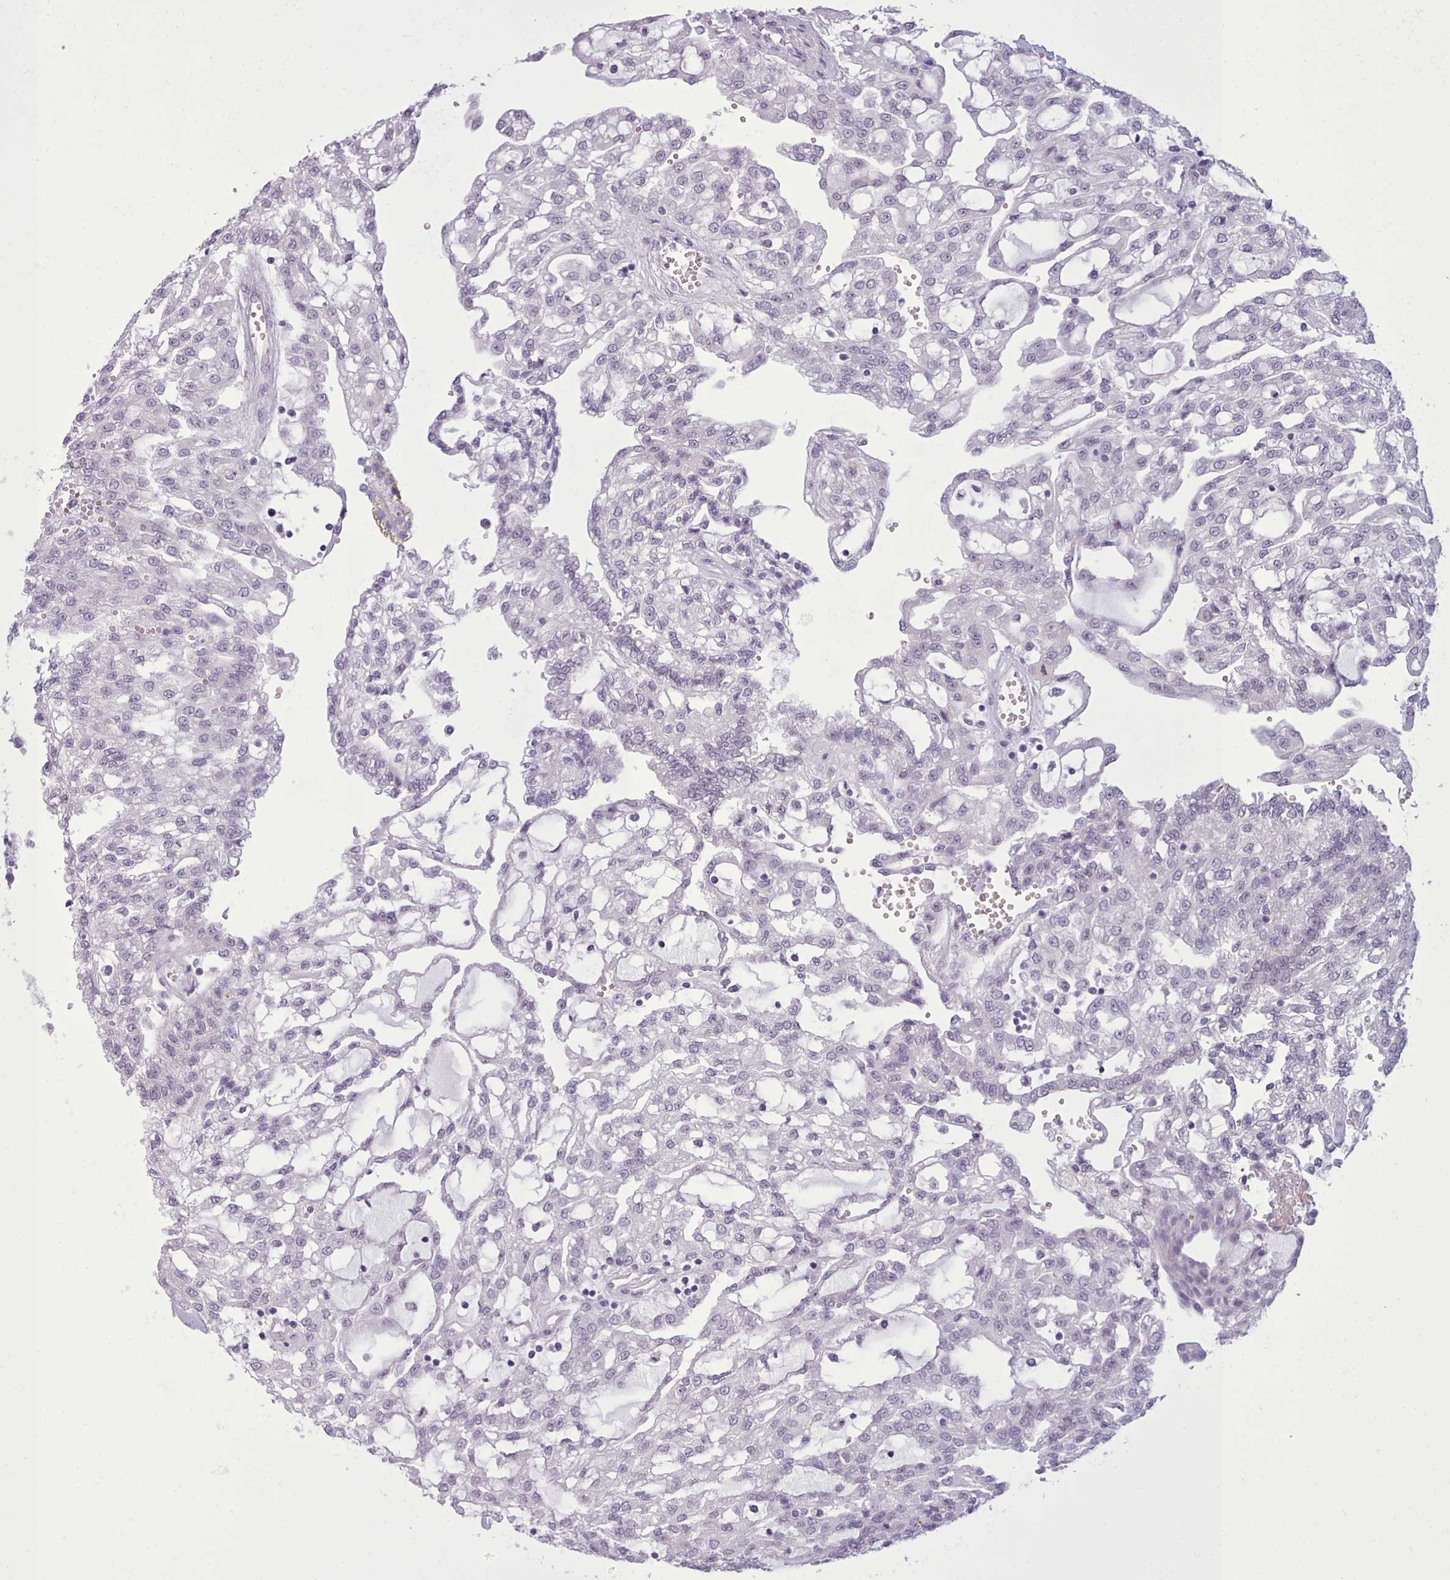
{"staining": {"intensity": "negative", "quantity": "none", "location": "none"}, "tissue": "renal cancer", "cell_type": "Tumor cells", "image_type": "cancer", "snomed": [{"axis": "morphology", "description": "Adenocarcinoma, NOS"}, {"axis": "topography", "description": "Kidney"}], "caption": "High power microscopy image of an immunohistochemistry micrograph of adenocarcinoma (renal), revealing no significant positivity in tumor cells.", "gene": "FBXO48", "patient": {"sex": "male", "age": 63}}